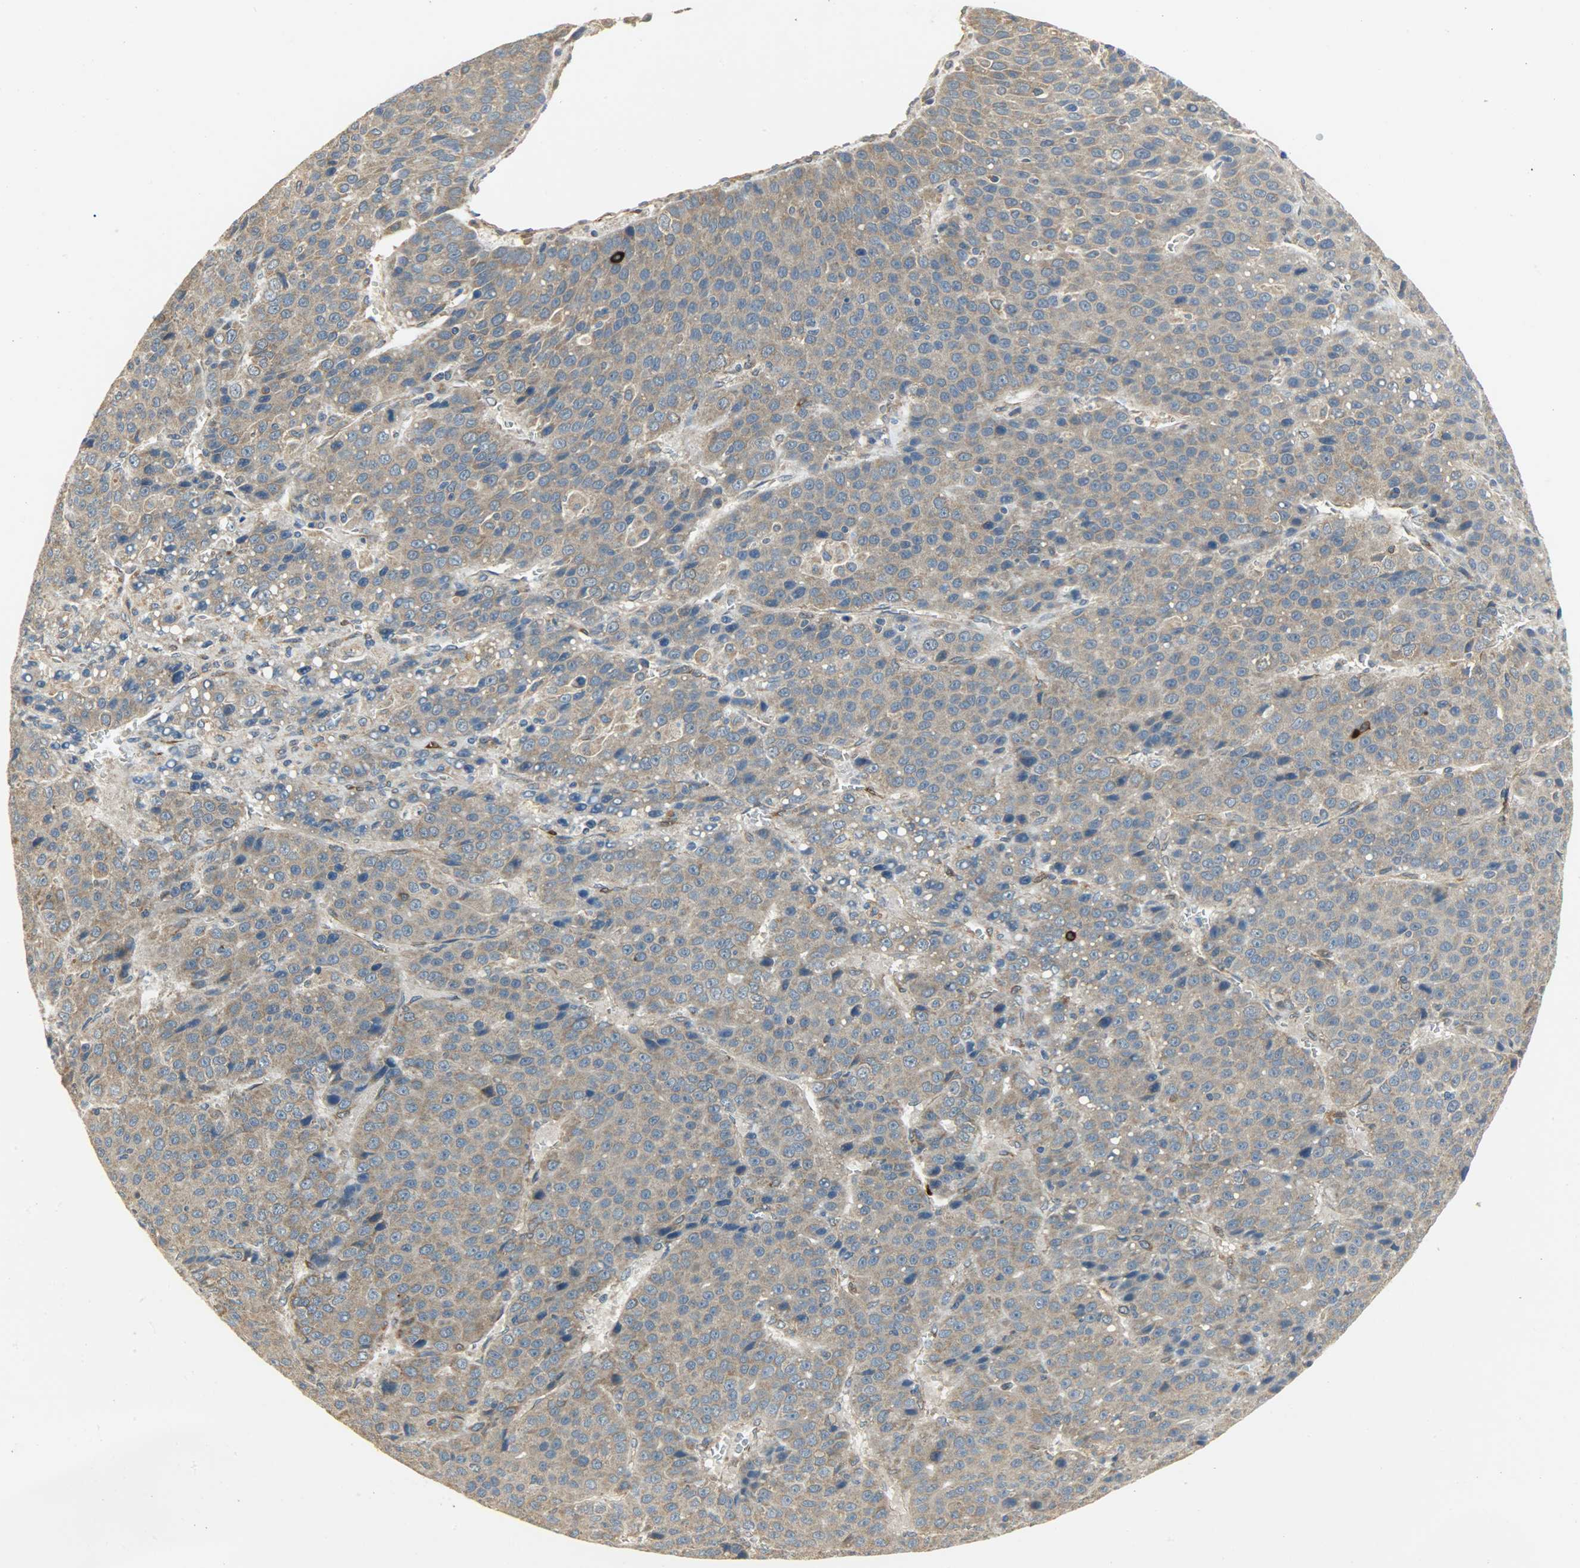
{"staining": {"intensity": "moderate", "quantity": ">75%", "location": "cytoplasmic/membranous"}, "tissue": "liver cancer", "cell_type": "Tumor cells", "image_type": "cancer", "snomed": [{"axis": "morphology", "description": "Carcinoma, Hepatocellular, NOS"}, {"axis": "topography", "description": "Liver"}], "caption": "Liver hepatocellular carcinoma stained with immunohistochemistry (IHC) demonstrates moderate cytoplasmic/membranous positivity in approximately >75% of tumor cells. The protein is stained brown, and the nuclei are stained in blue (DAB IHC with brightfield microscopy, high magnification).", "gene": "C1orf198", "patient": {"sex": "female", "age": 53}}